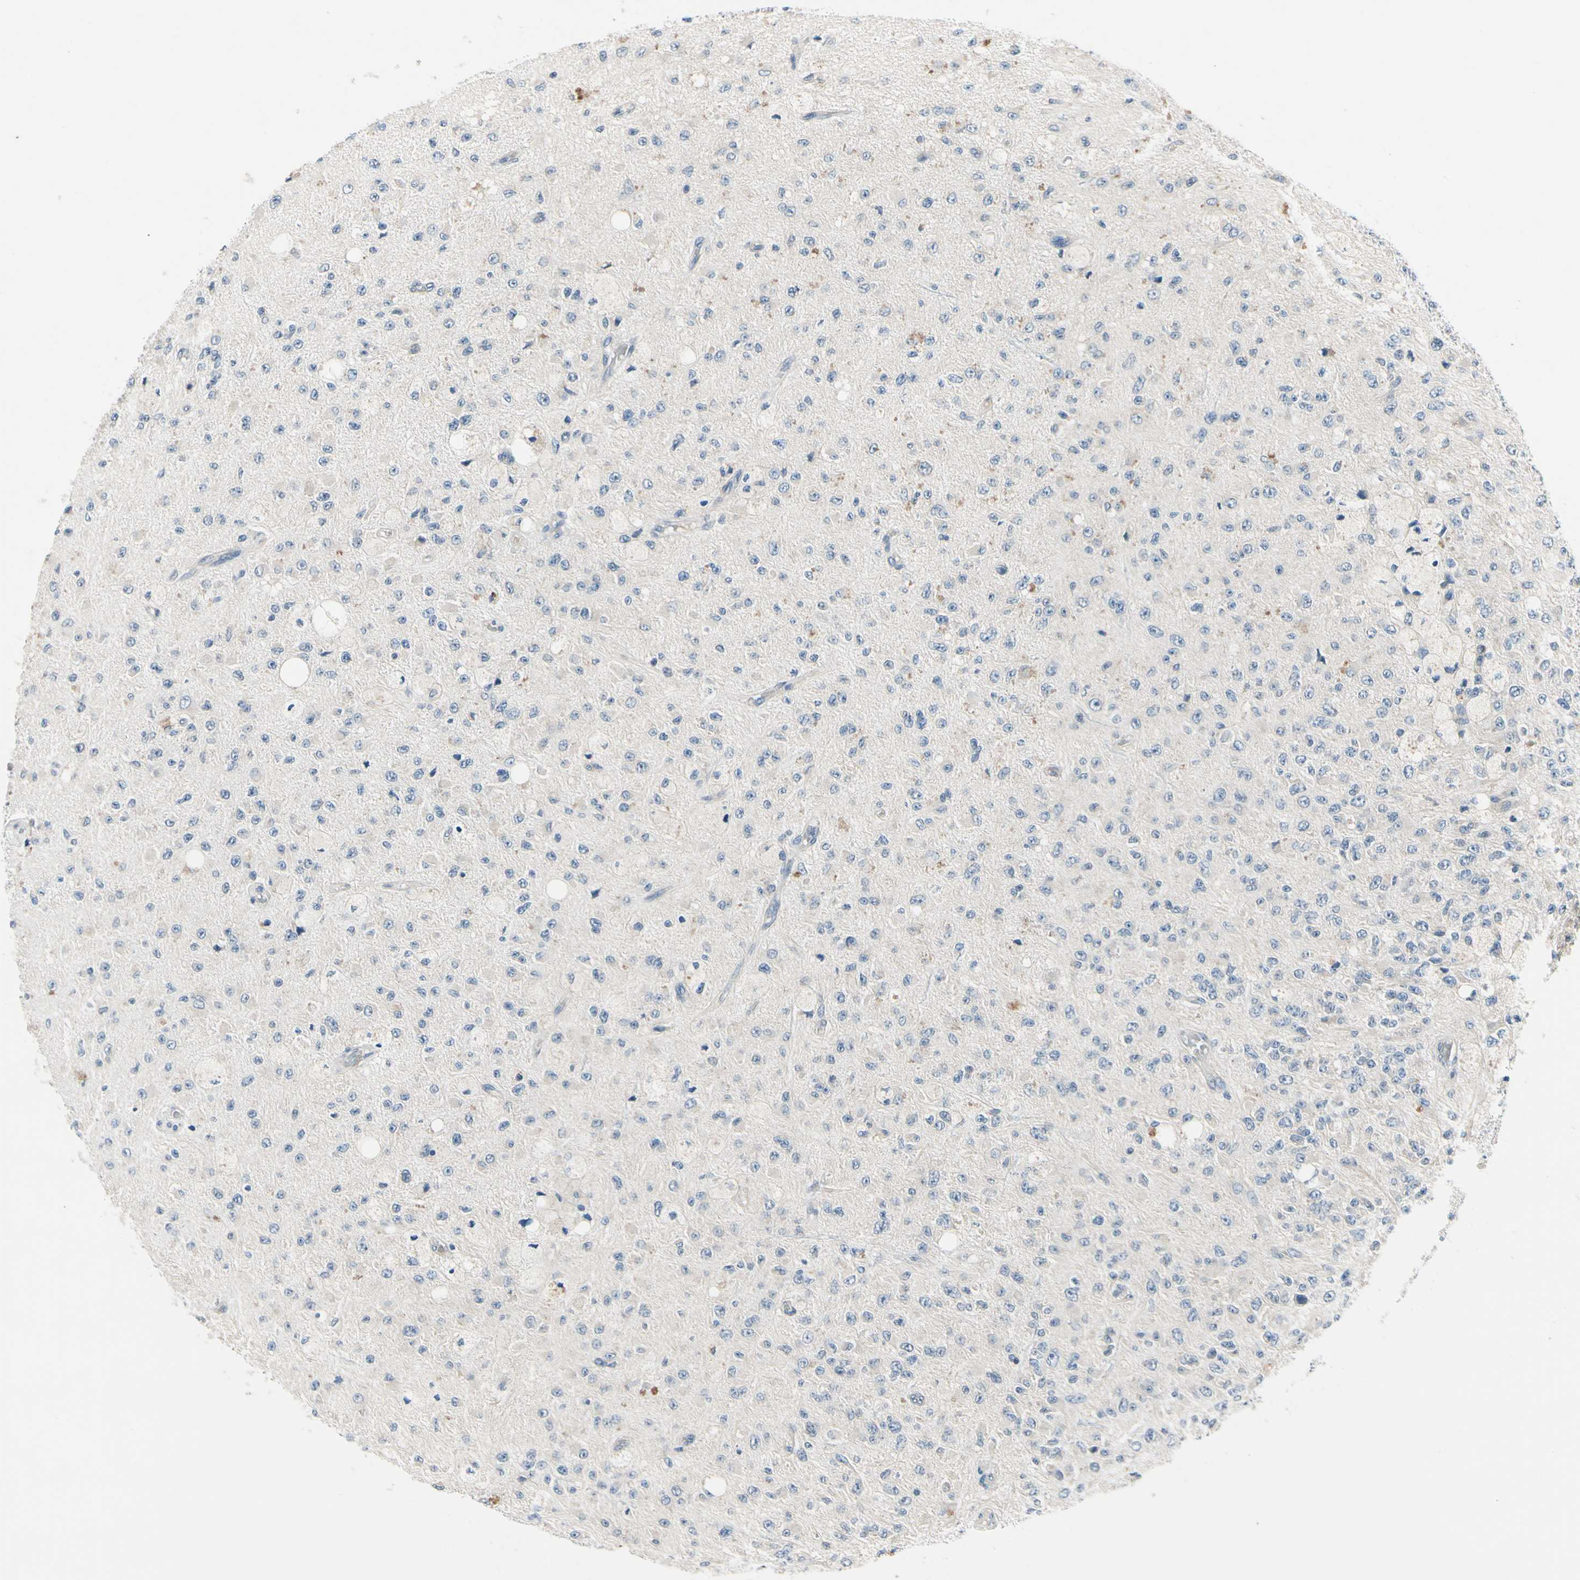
{"staining": {"intensity": "negative", "quantity": "none", "location": "none"}, "tissue": "glioma", "cell_type": "Tumor cells", "image_type": "cancer", "snomed": [{"axis": "morphology", "description": "Glioma, malignant, High grade"}, {"axis": "topography", "description": "pancreas cauda"}], "caption": "High power microscopy photomicrograph of an IHC histopathology image of glioma, revealing no significant positivity in tumor cells.", "gene": "SELENOK", "patient": {"sex": "male", "age": 60}}